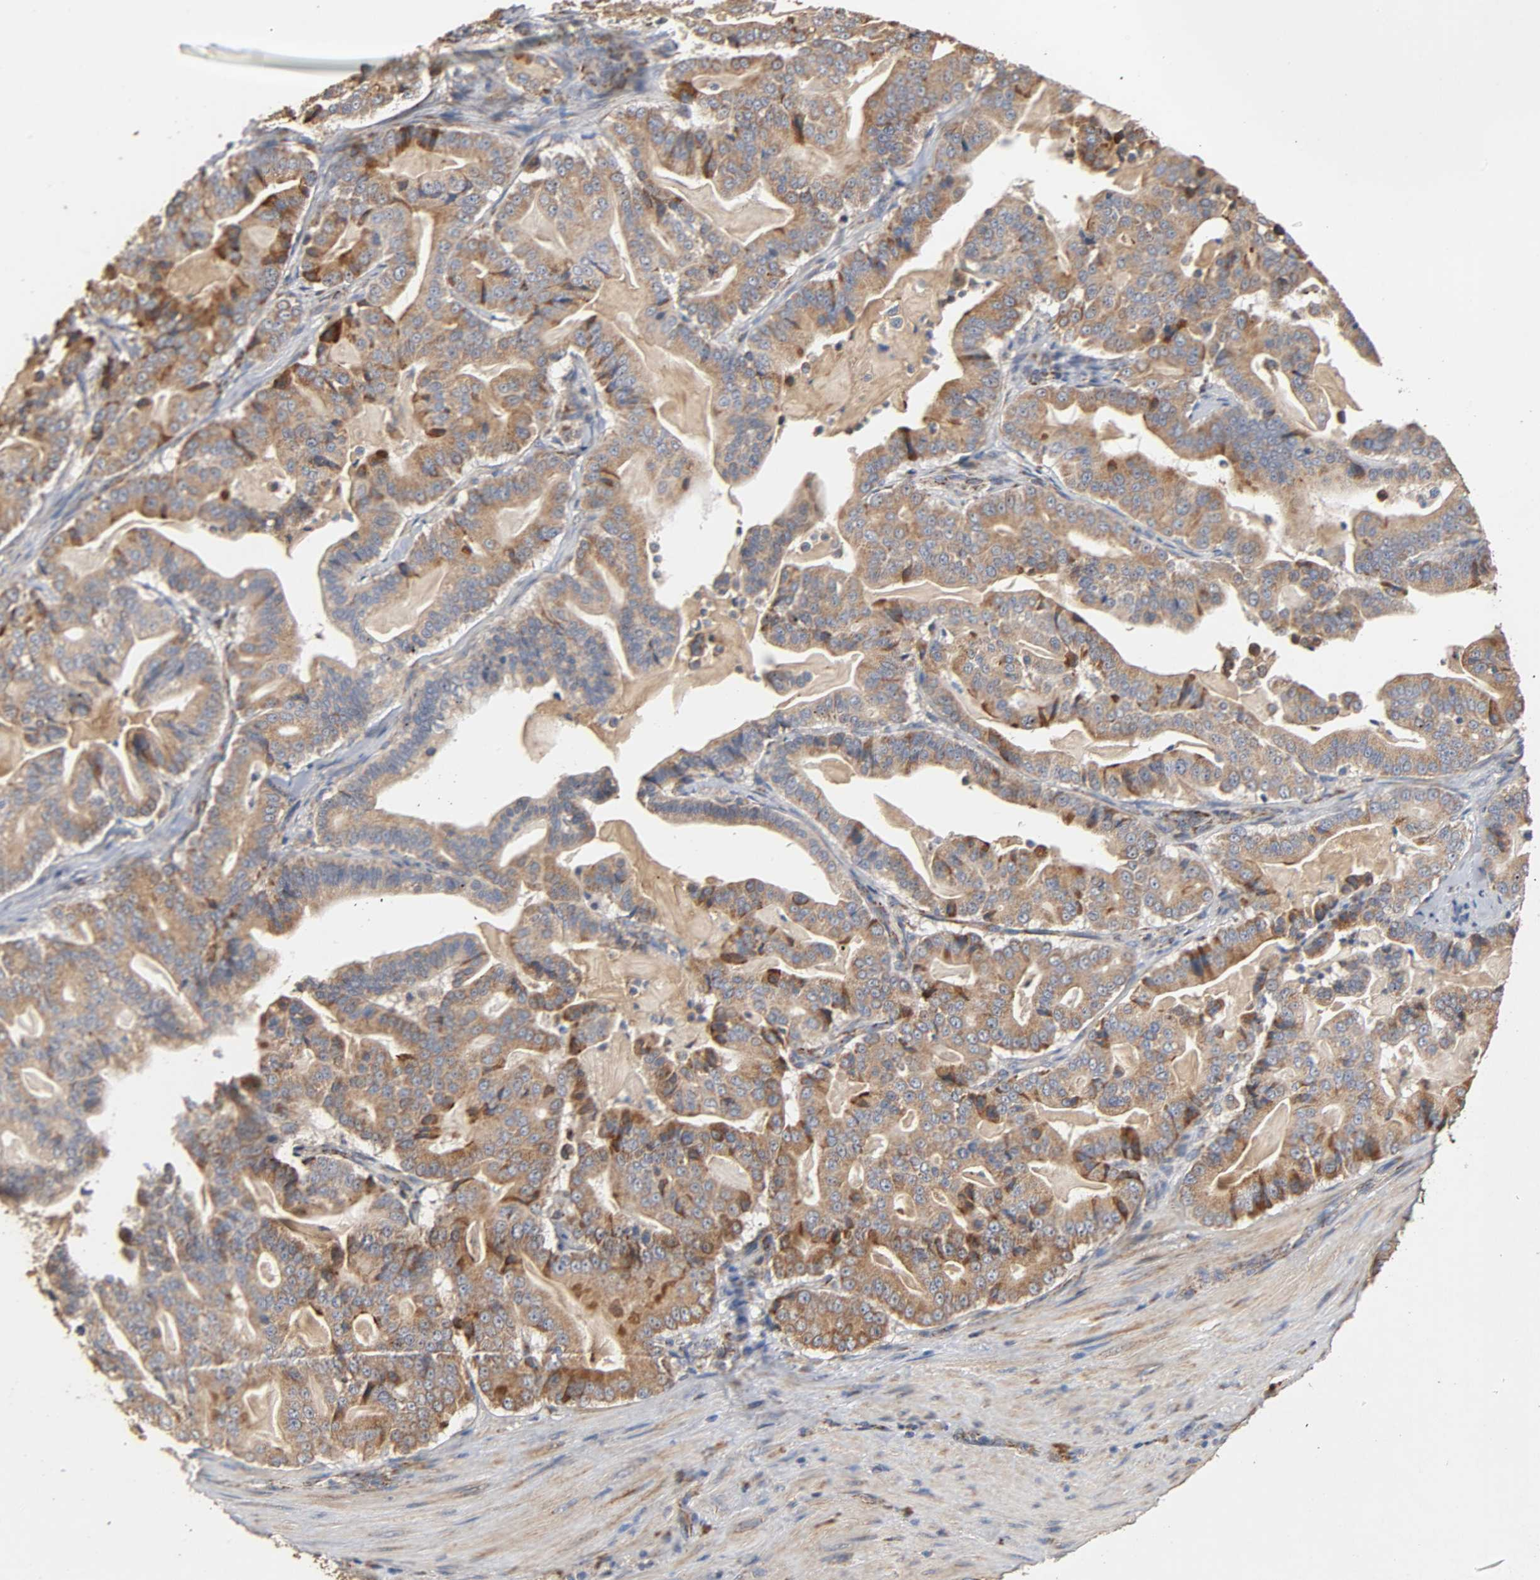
{"staining": {"intensity": "moderate", "quantity": ">75%", "location": "cytoplasmic/membranous"}, "tissue": "pancreatic cancer", "cell_type": "Tumor cells", "image_type": "cancer", "snomed": [{"axis": "morphology", "description": "Adenocarcinoma, NOS"}, {"axis": "topography", "description": "Pancreas"}], "caption": "Human pancreatic cancer stained with a brown dye shows moderate cytoplasmic/membranous positive staining in about >75% of tumor cells.", "gene": "NDUFS3", "patient": {"sex": "male", "age": 63}}